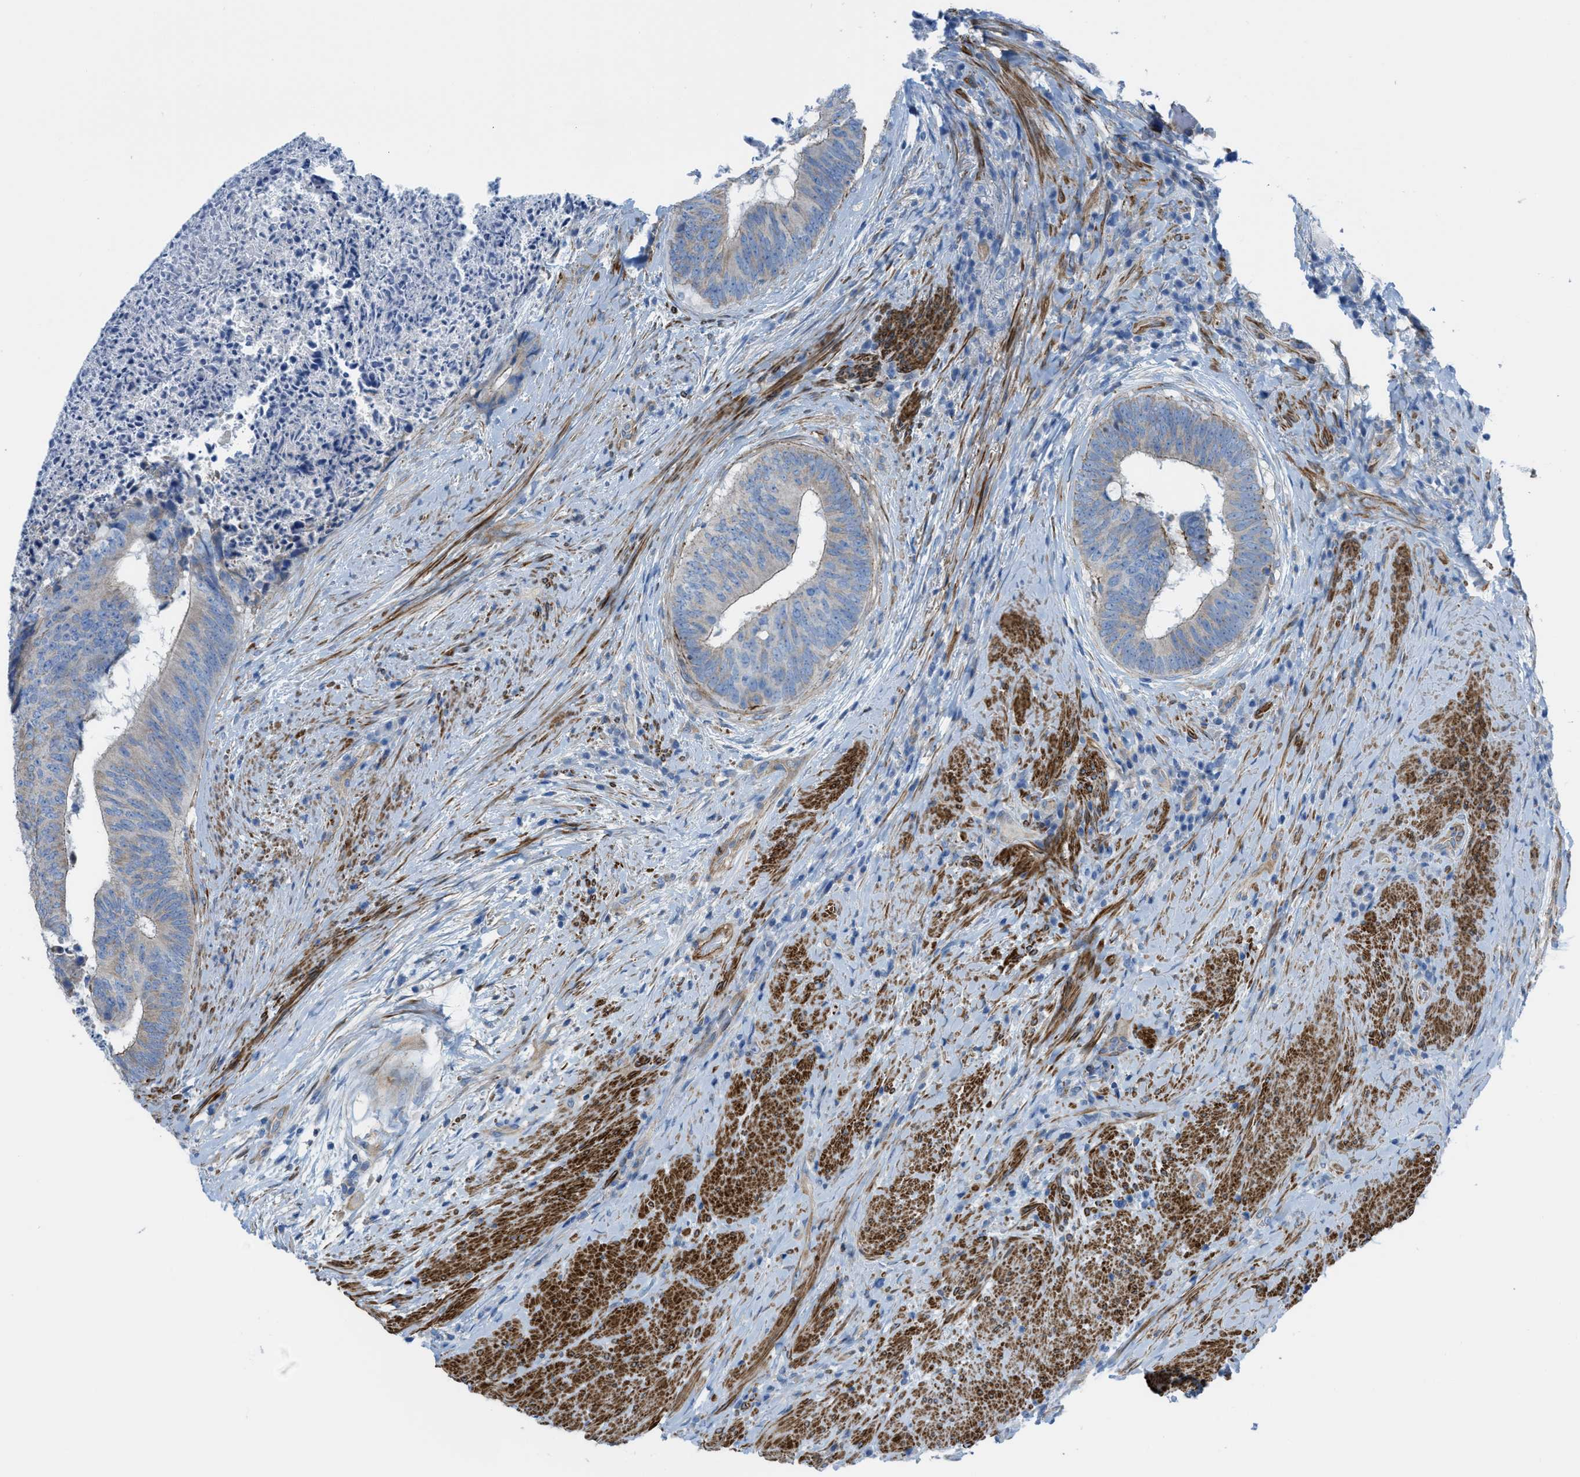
{"staining": {"intensity": "negative", "quantity": "none", "location": "none"}, "tissue": "colorectal cancer", "cell_type": "Tumor cells", "image_type": "cancer", "snomed": [{"axis": "morphology", "description": "Adenocarcinoma, NOS"}, {"axis": "topography", "description": "Rectum"}], "caption": "This is an IHC micrograph of colorectal cancer. There is no positivity in tumor cells.", "gene": "KCNH7", "patient": {"sex": "male", "age": 72}}